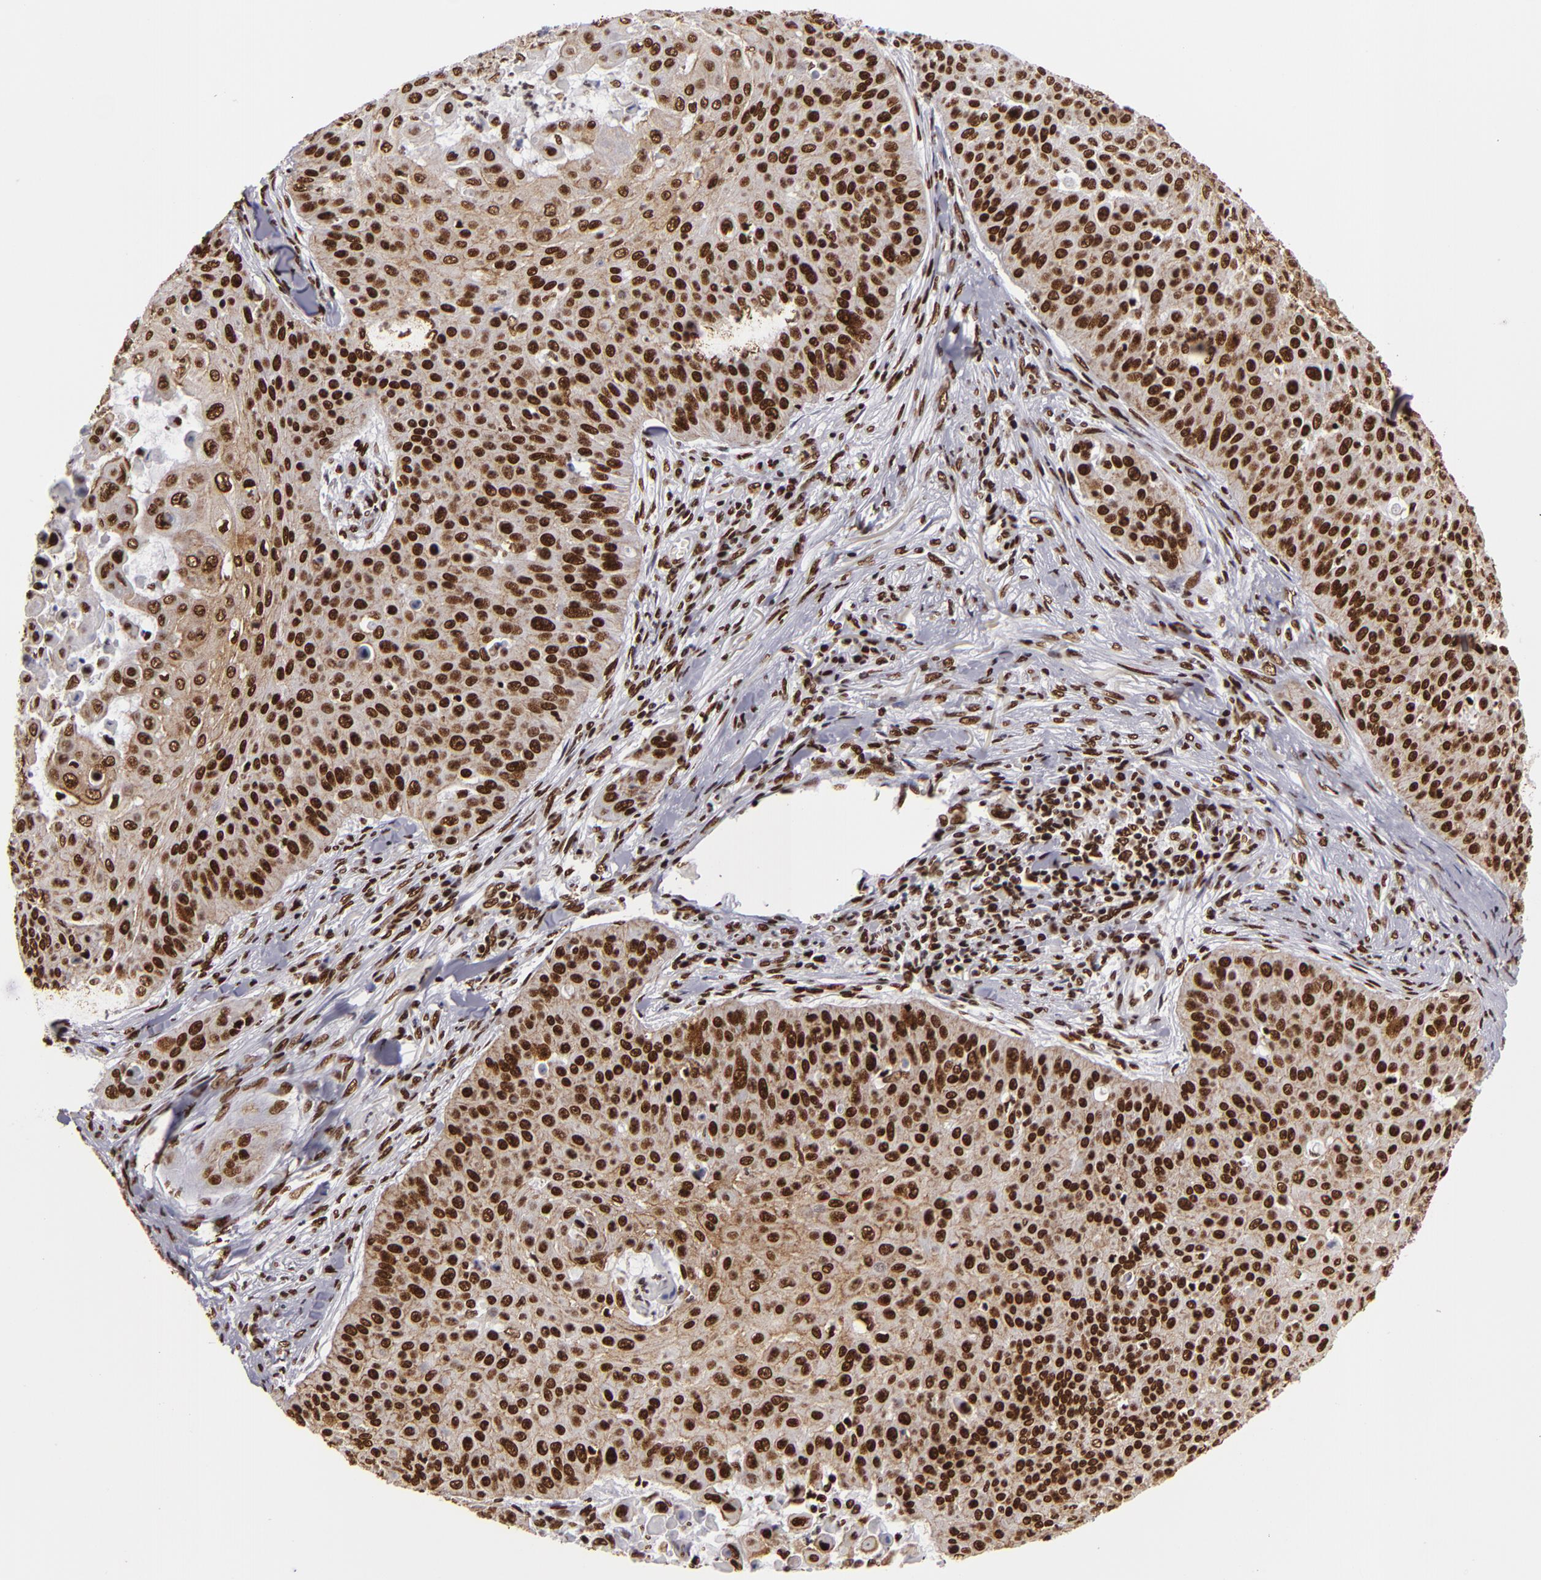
{"staining": {"intensity": "strong", "quantity": ">75%", "location": "nuclear"}, "tissue": "skin cancer", "cell_type": "Tumor cells", "image_type": "cancer", "snomed": [{"axis": "morphology", "description": "Squamous cell carcinoma, NOS"}, {"axis": "topography", "description": "Skin"}], "caption": "There is high levels of strong nuclear positivity in tumor cells of skin cancer, as demonstrated by immunohistochemical staining (brown color).", "gene": "SAFB", "patient": {"sex": "male", "age": 82}}